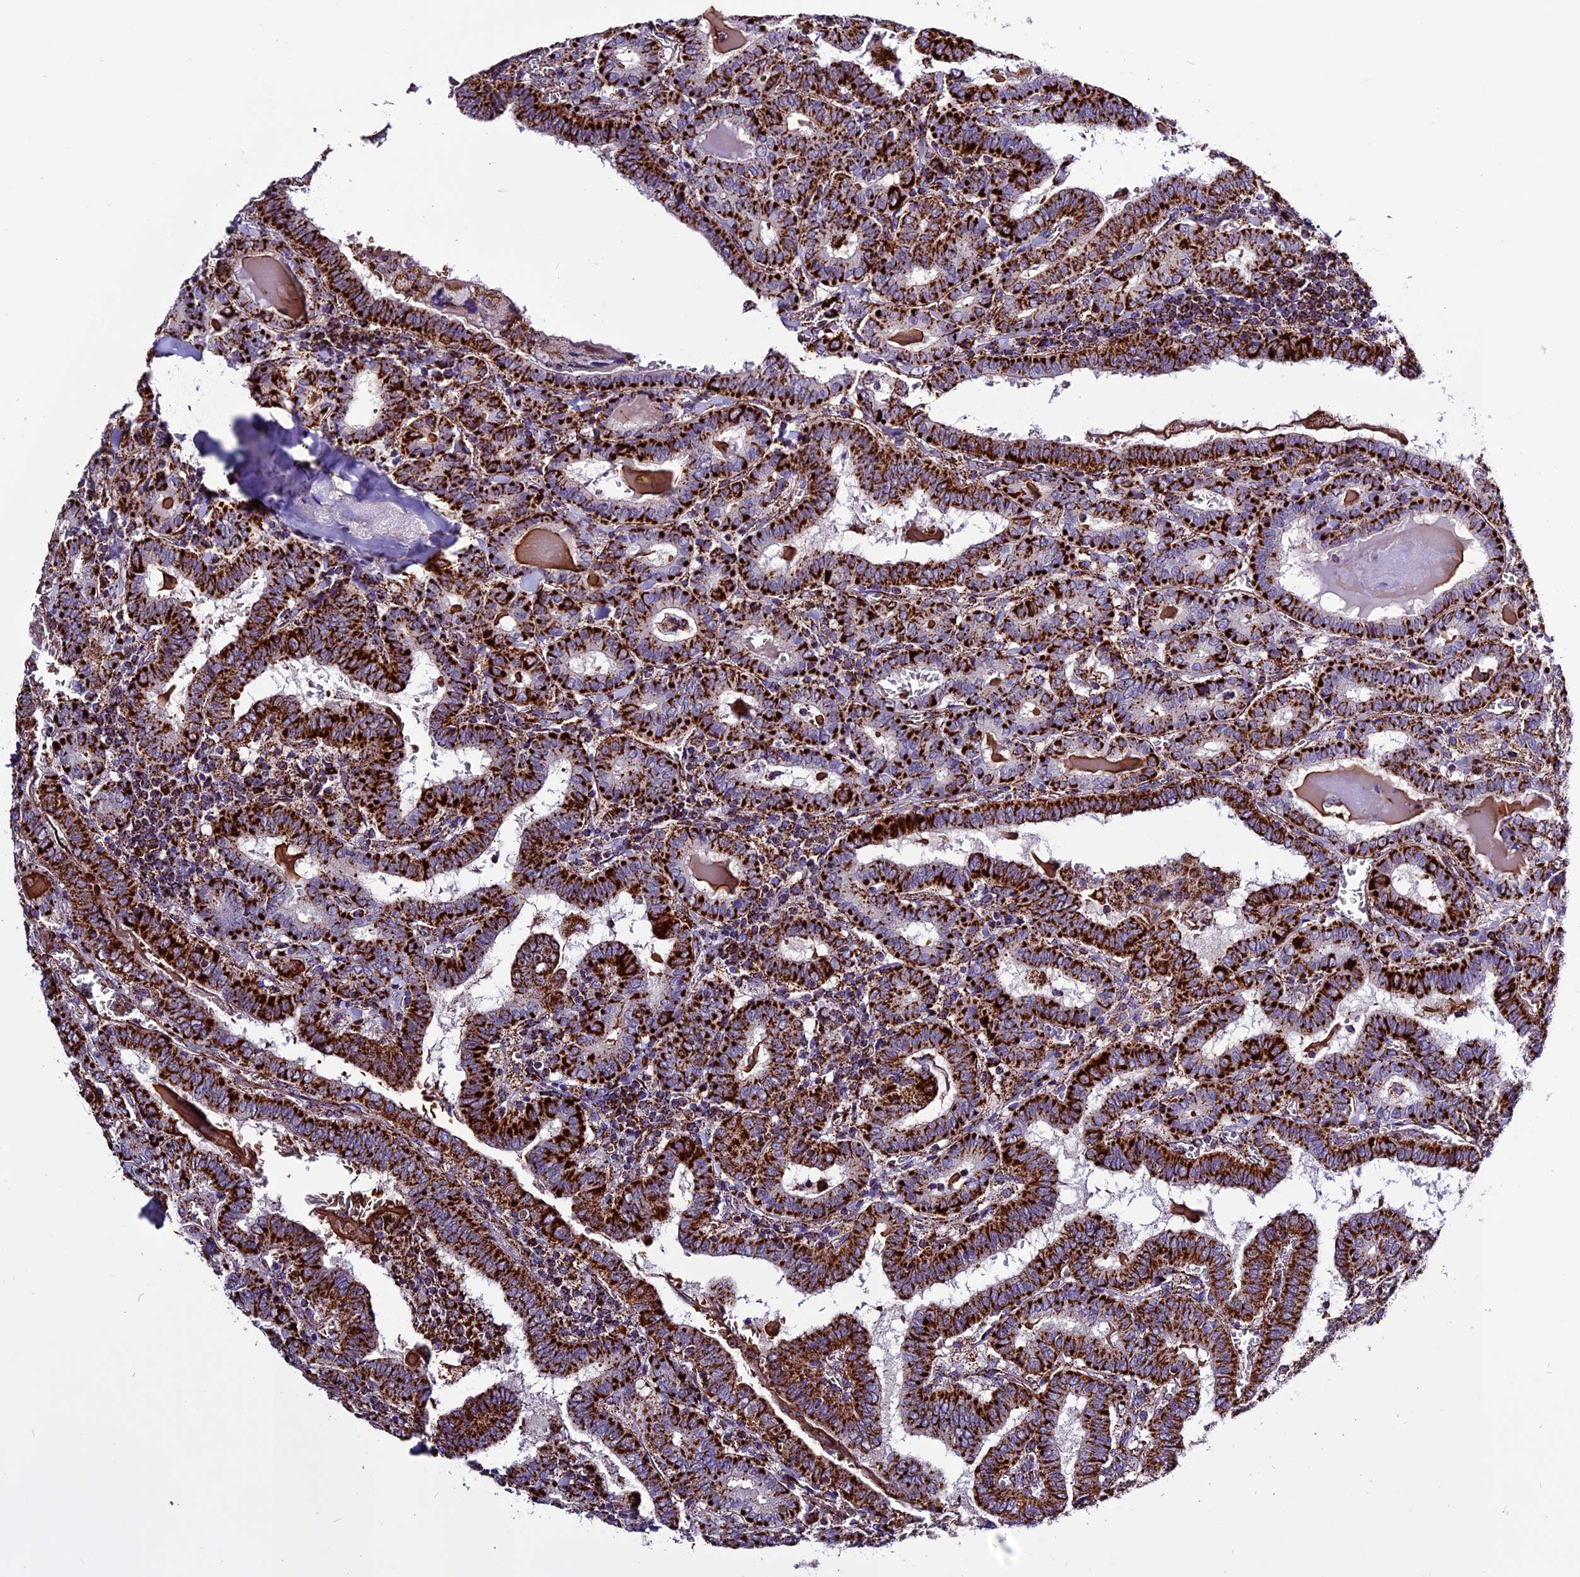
{"staining": {"intensity": "strong", "quantity": ">75%", "location": "cytoplasmic/membranous"}, "tissue": "thyroid cancer", "cell_type": "Tumor cells", "image_type": "cancer", "snomed": [{"axis": "morphology", "description": "Papillary adenocarcinoma, NOS"}, {"axis": "topography", "description": "Thyroid gland"}], "caption": "This image exhibits thyroid cancer stained with IHC to label a protein in brown. The cytoplasmic/membranous of tumor cells show strong positivity for the protein. Nuclei are counter-stained blue.", "gene": "CX3CL1", "patient": {"sex": "female", "age": 72}}